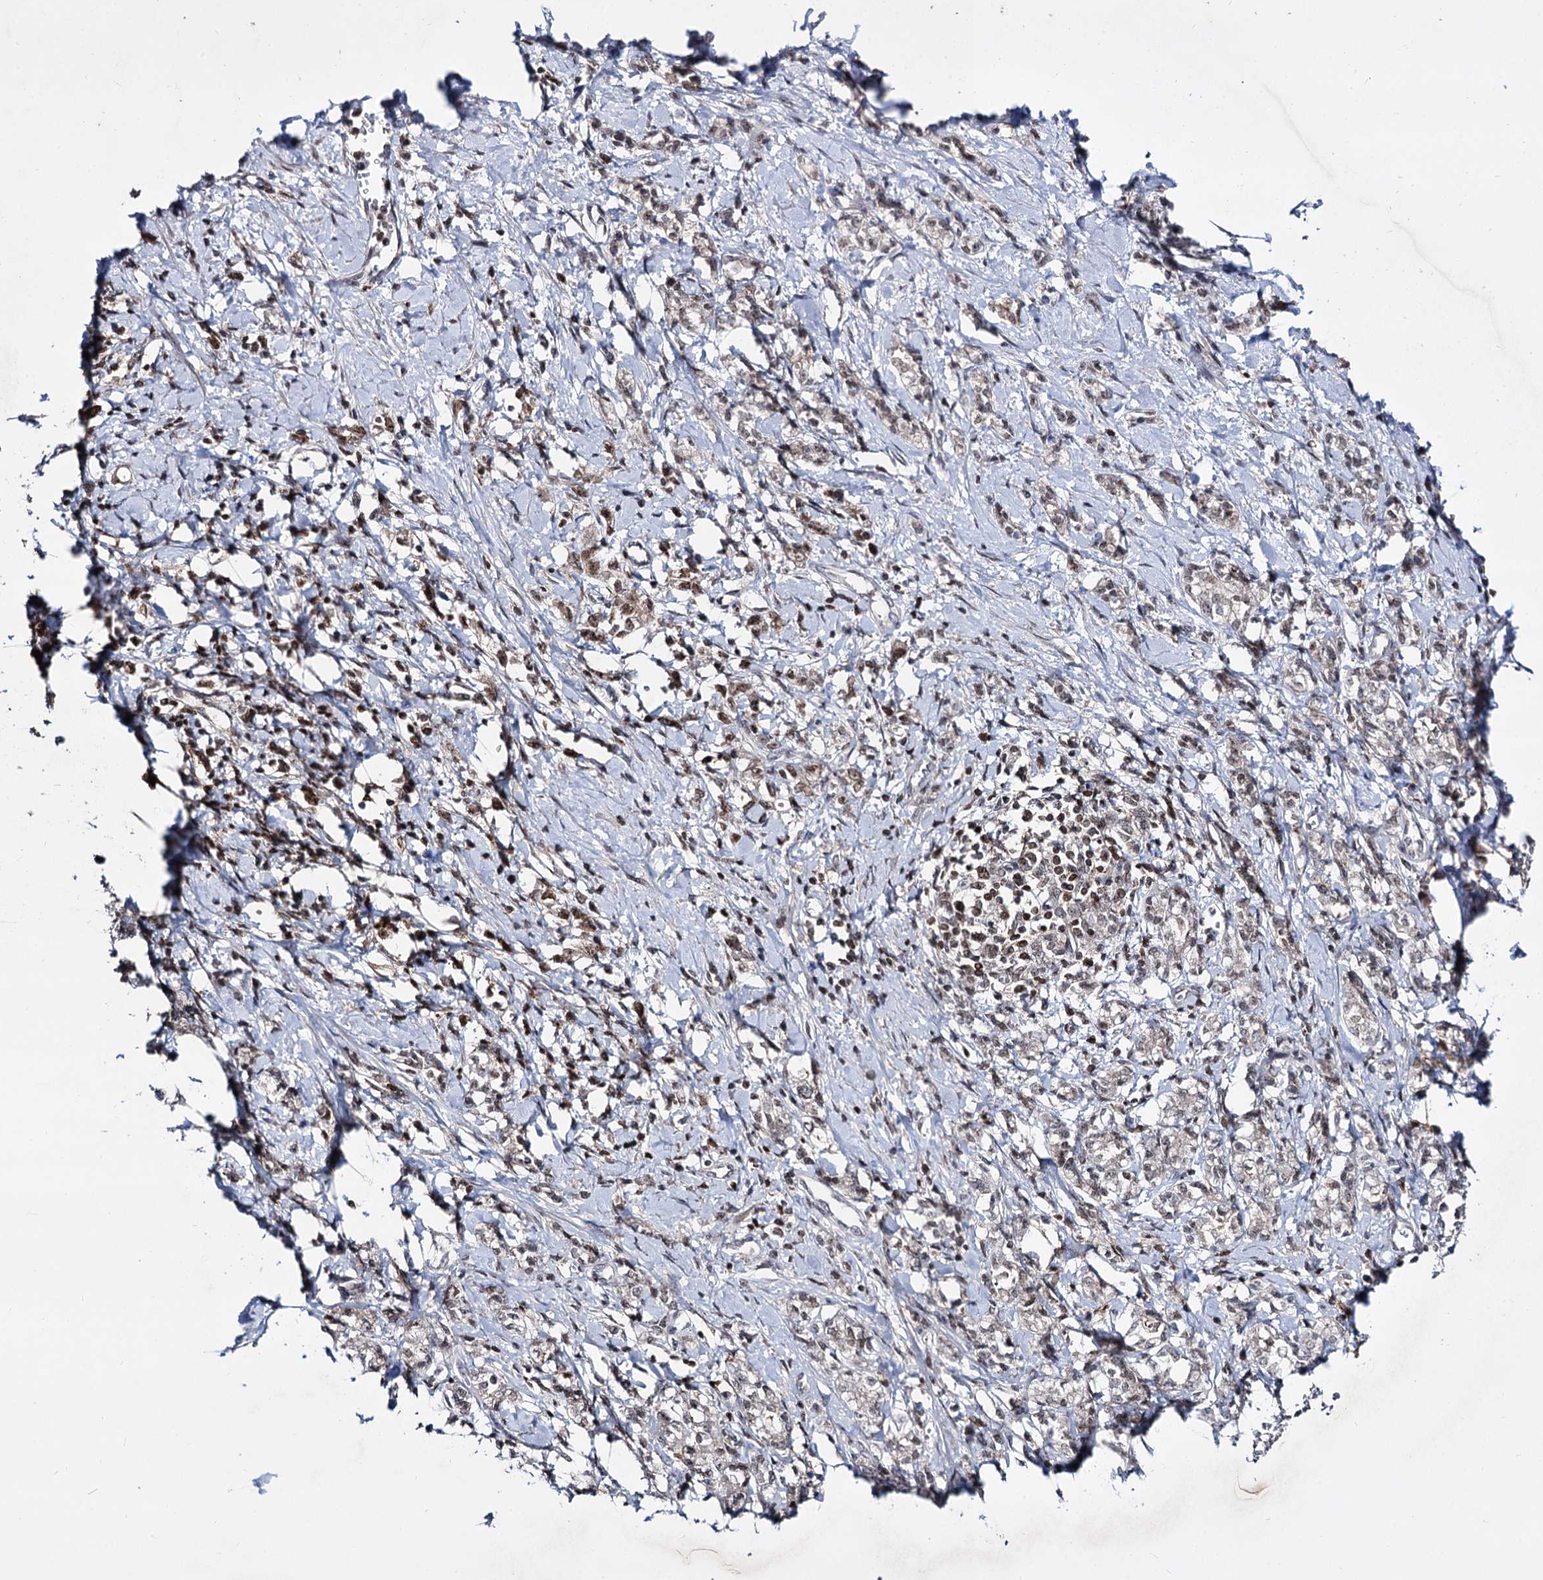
{"staining": {"intensity": "moderate", "quantity": "<25%", "location": "nuclear"}, "tissue": "stomach cancer", "cell_type": "Tumor cells", "image_type": "cancer", "snomed": [{"axis": "morphology", "description": "Adenocarcinoma, NOS"}, {"axis": "topography", "description": "Stomach"}], "caption": "The histopathology image shows immunohistochemical staining of stomach adenocarcinoma. There is moderate nuclear positivity is appreciated in about <25% of tumor cells.", "gene": "SMCHD1", "patient": {"sex": "female", "age": 76}}